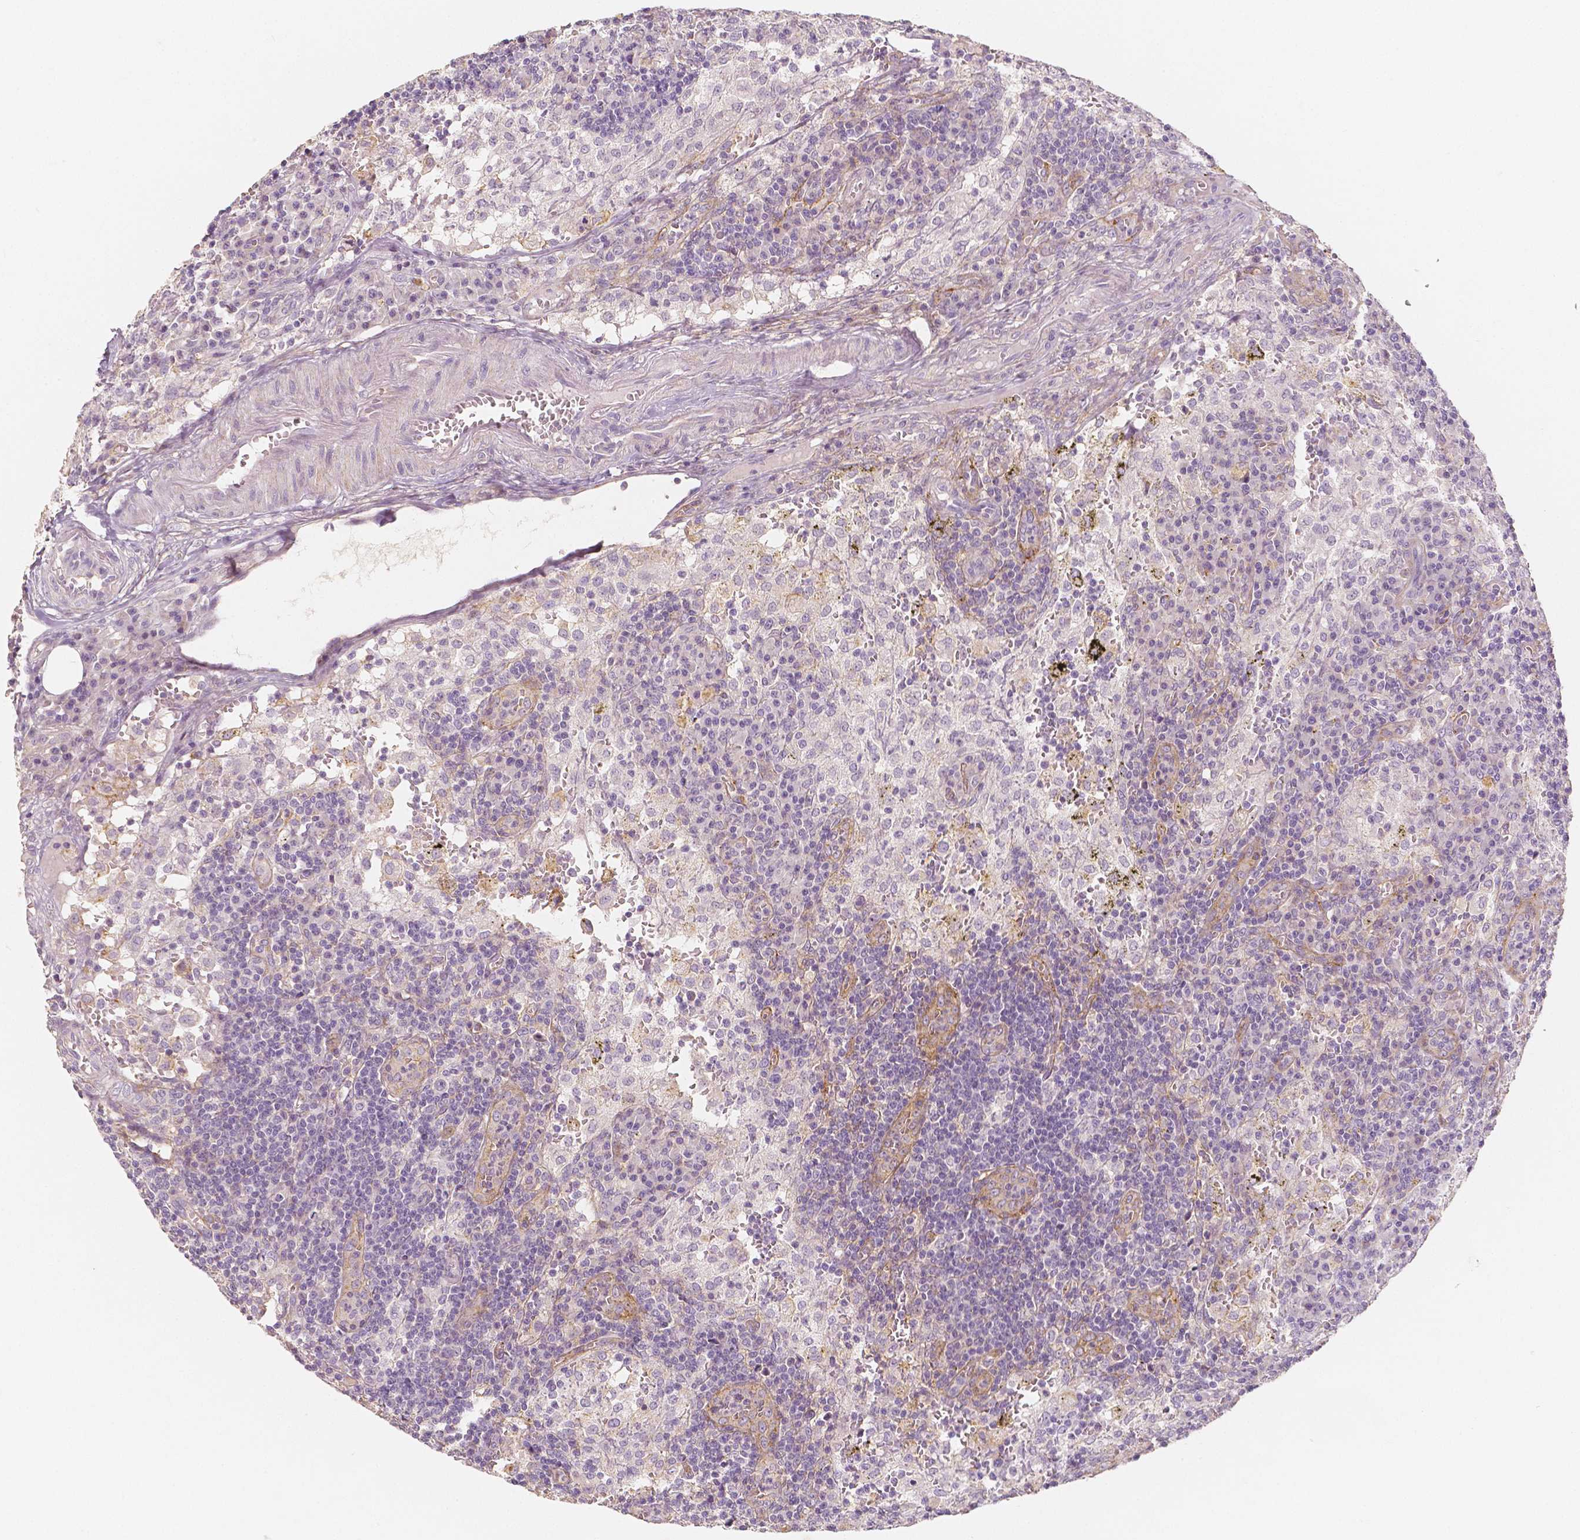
{"staining": {"intensity": "negative", "quantity": "none", "location": "none"}, "tissue": "lymph node", "cell_type": "Non-germinal center cells", "image_type": "normal", "snomed": [{"axis": "morphology", "description": "Normal tissue, NOS"}, {"axis": "topography", "description": "Lymph node"}], "caption": "Immunohistochemistry (IHC) micrograph of unremarkable lymph node: human lymph node stained with DAB (3,3'-diaminobenzidine) reveals no significant protein staining in non-germinal center cells. (DAB immunohistochemistry, high magnification).", "gene": "THY1", "patient": {"sex": "male", "age": 62}}